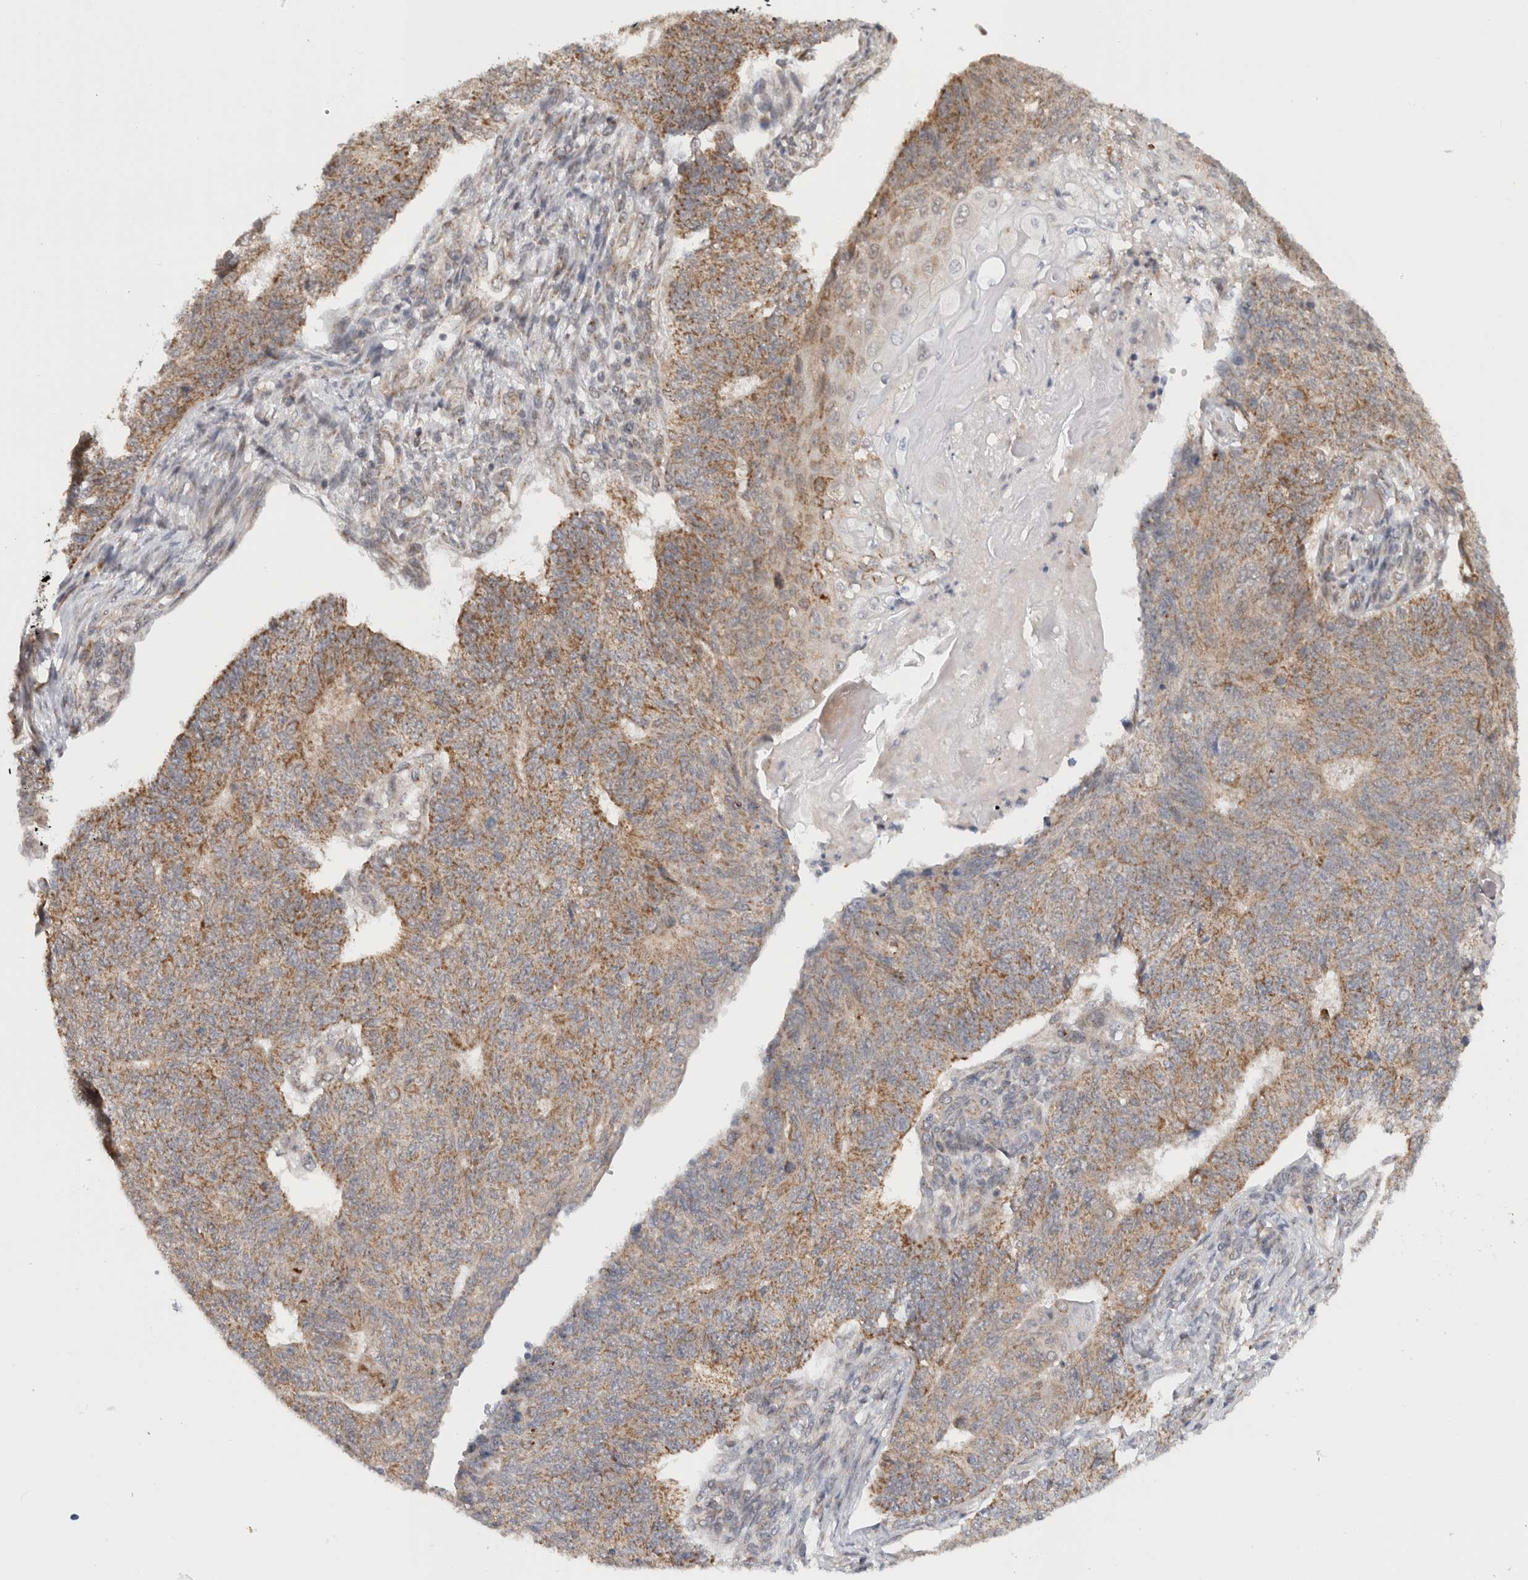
{"staining": {"intensity": "moderate", "quantity": ">75%", "location": "cytoplasmic/membranous"}, "tissue": "endometrial cancer", "cell_type": "Tumor cells", "image_type": "cancer", "snomed": [{"axis": "morphology", "description": "Adenocarcinoma, NOS"}, {"axis": "topography", "description": "Endometrium"}], "caption": "Endometrial cancer (adenocarcinoma) stained for a protein demonstrates moderate cytoplasmic/membranous positivity in tumor cells. Ihc stains the protein of interest in brown and the nuclei are stained blue.", "gene": "CMC2", "patient": {"sex": "female", "age": 32}}